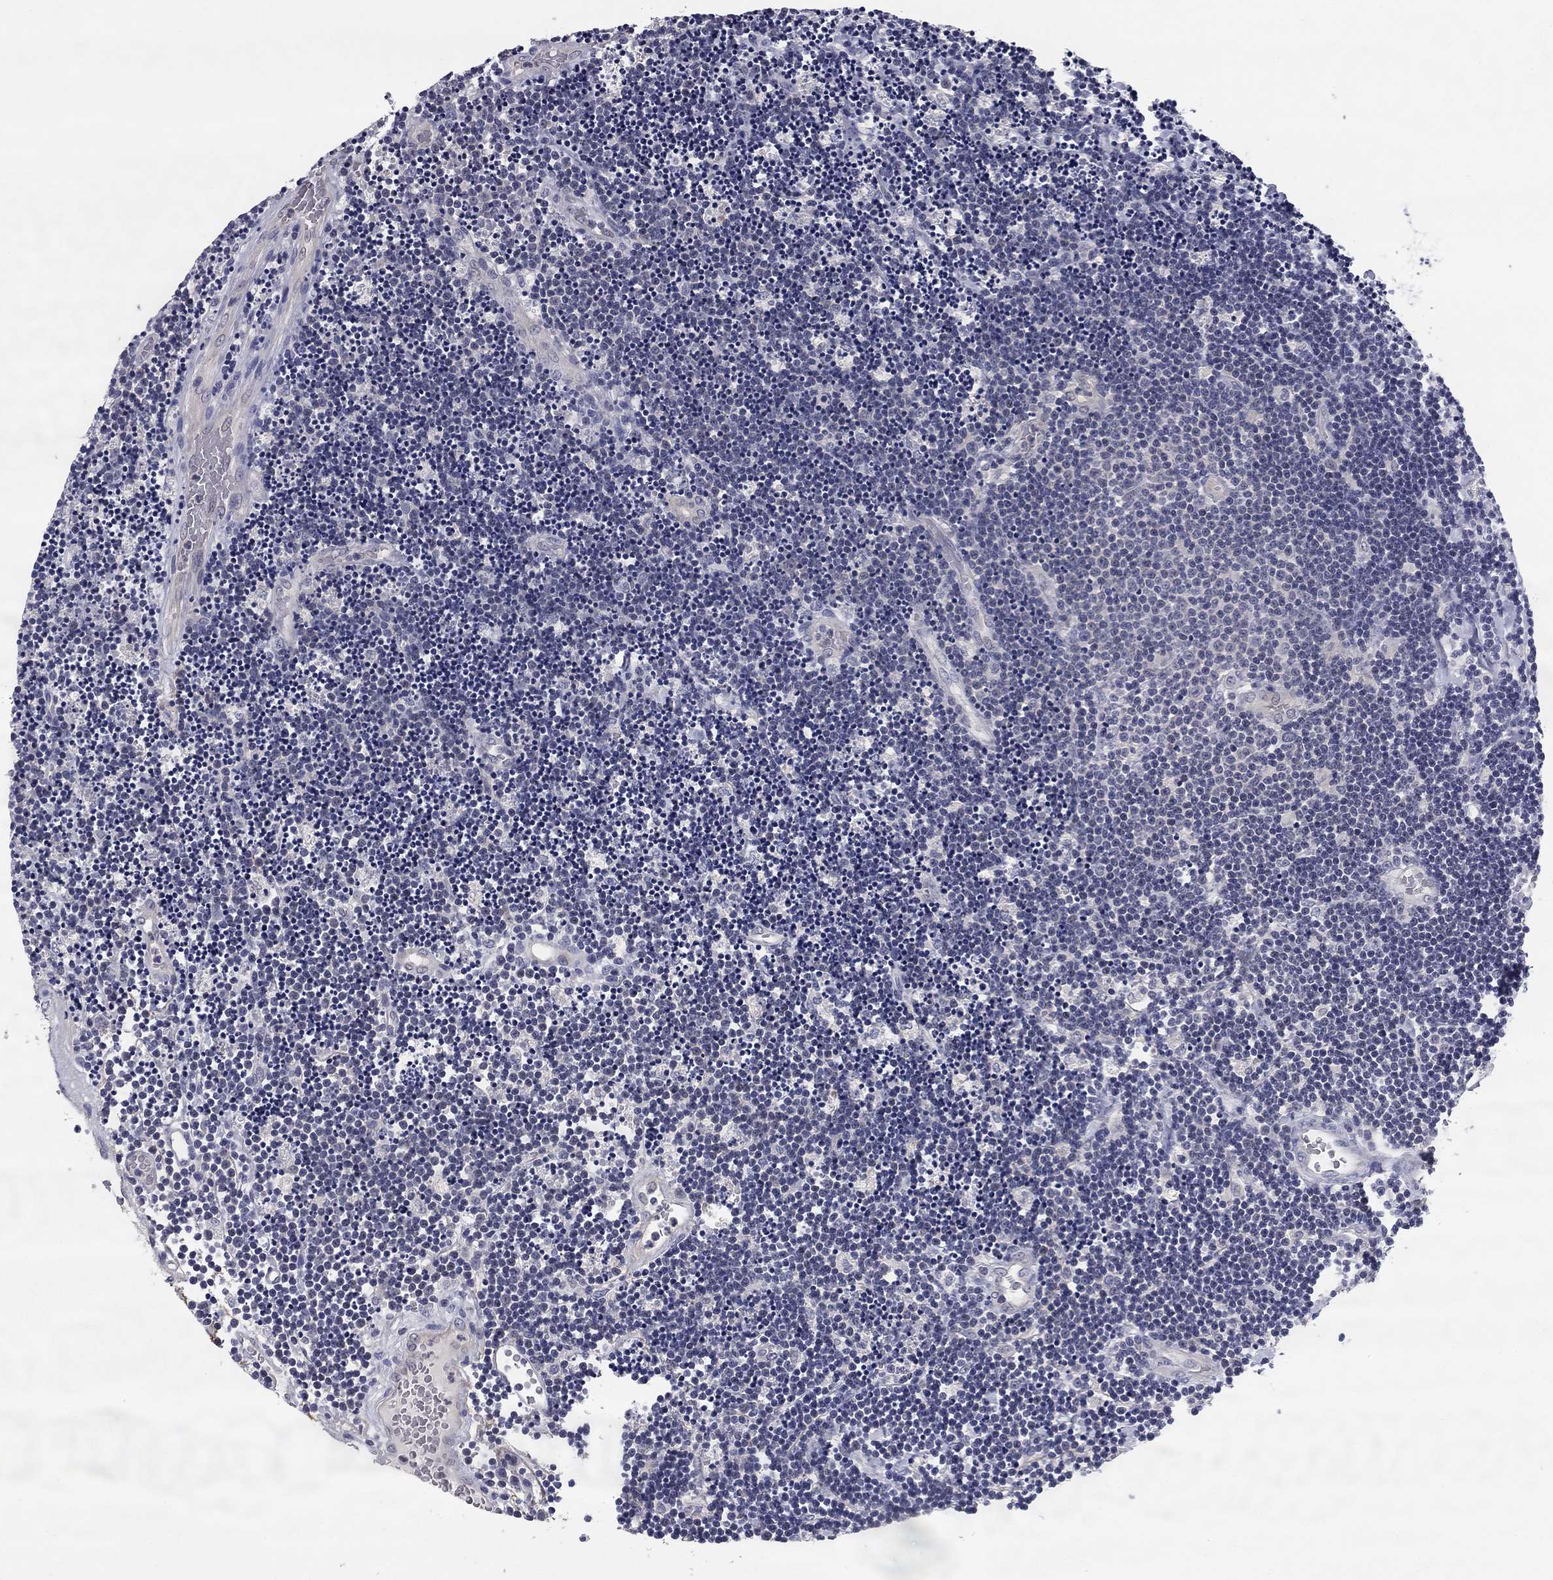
{"staining": {"intensity": "negative", "quantity": "none", "location": "none"}, "tissue": "lymphoma", "cell_type": "Tumor cells", "image_type": "cancer", "snomed": [{"axis": "morphology", "description": "Malignant lymphoma, non-Hodgkin's type, Low grade"}, {"axis": "topography", "description": "Brain"}], "caption": "IHC of human lymphoma exhibits no positivity in tumor cells. The staining is performed using DAB (3,3'-diaminobenzidine) brown chromogen with nuclei counter-stained in using hematoxylin.", "gene": "REXO5", "patient": {"sex": "female", "age": 66}}